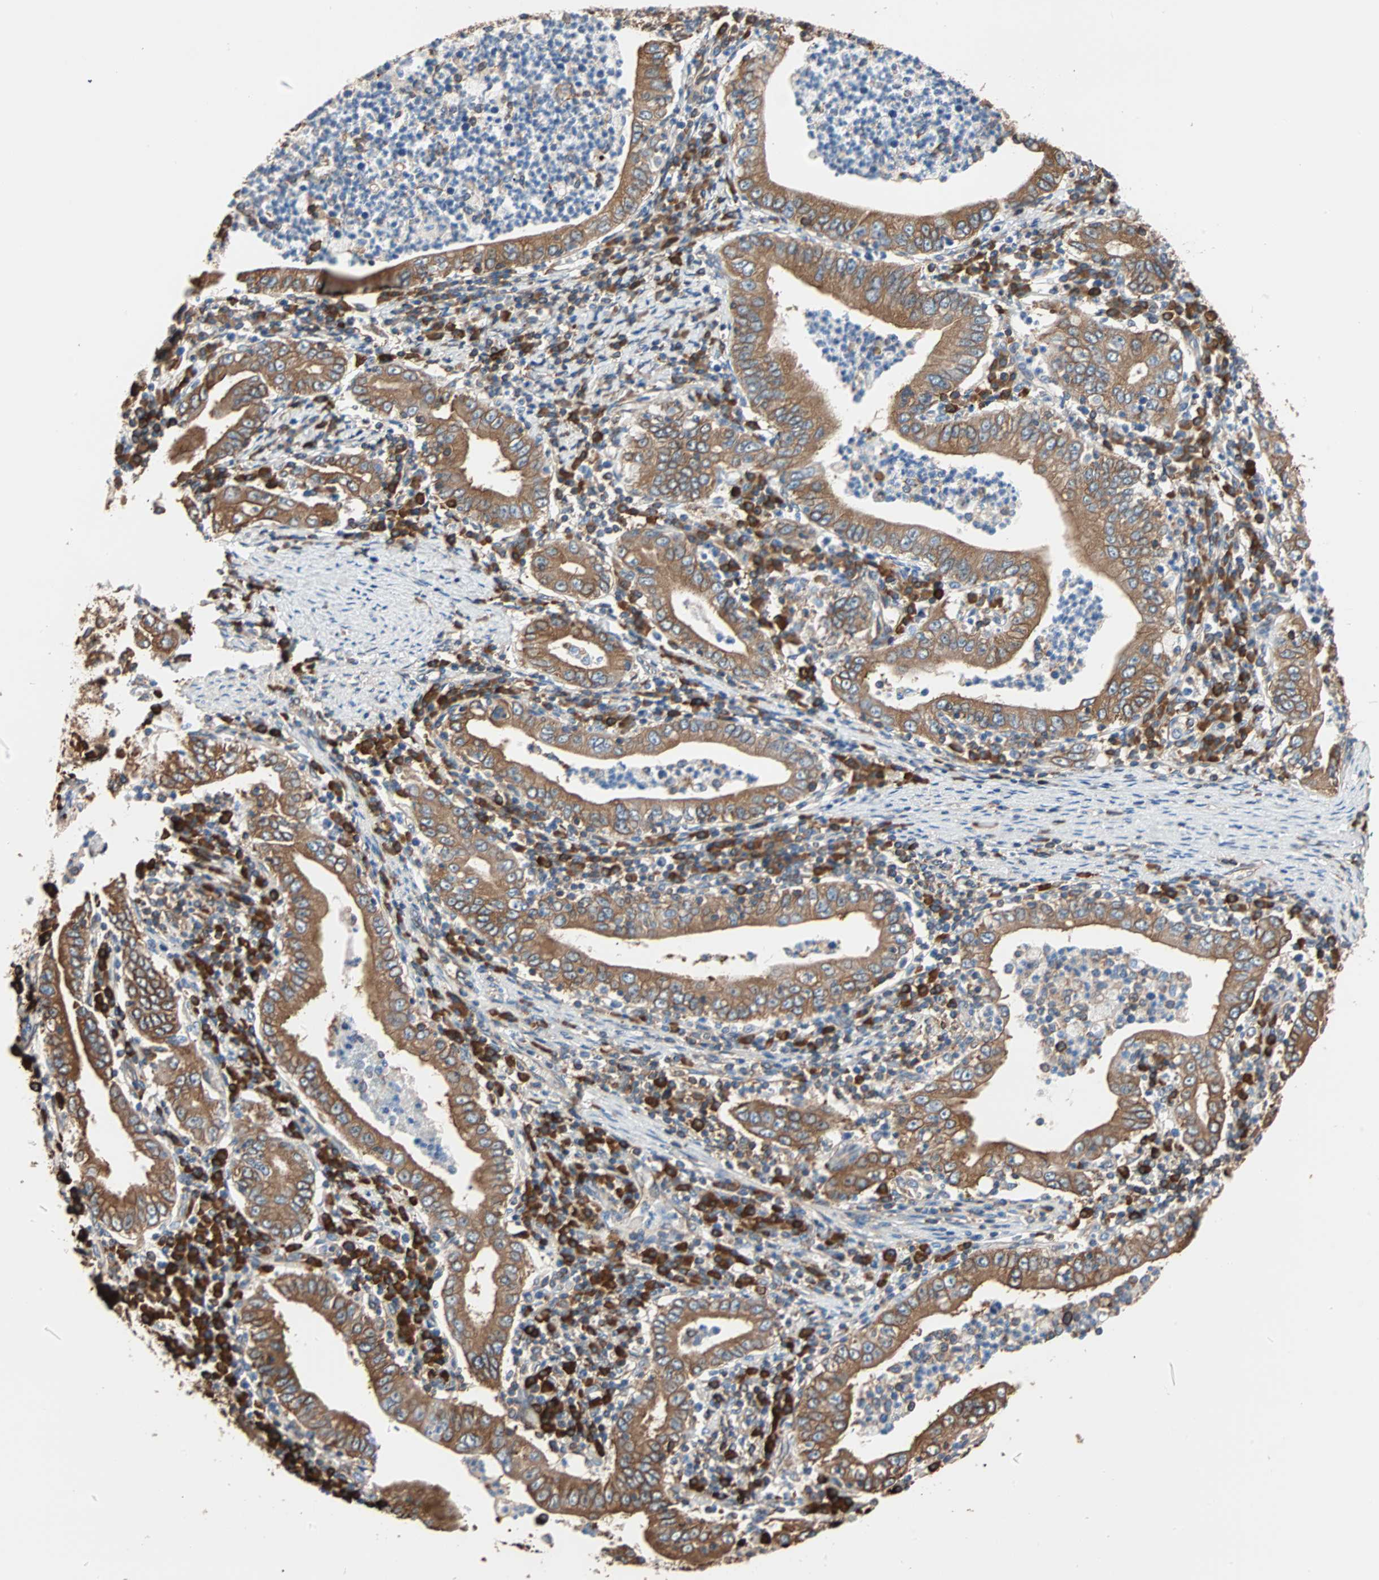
{"staining": {"intensity": "moderate", "quantity": ">75%", "location": "cytoplasmic/membranous"}, "tissue": "stomach cancer", "cell_type": "Tumor cells", "image_type": "cancer", "snomed": [{"axis": "morphology", "description": "Normal tissue, NOS"}, {"axis": "morphology", "description": "Adenocarcinoma, NOS"}, {"axis": "topography", "description": "Esophagus"}, {"axis": "topography", "description": "Stomach, upper"}, {"axis": "topography", "description": "Peripheral nerve tissue"}], "caption": "Immunohistochemistry (IHC) micrograph of stomach cancer (adenocarcinoma) stained for a protein (brown), which shows medium levels of moderate cytoplasmic/membranous positivity in approximately >75% of tumor cells.", "gene": "EEF2", "patient": {"sex": "male", "age": 62}}